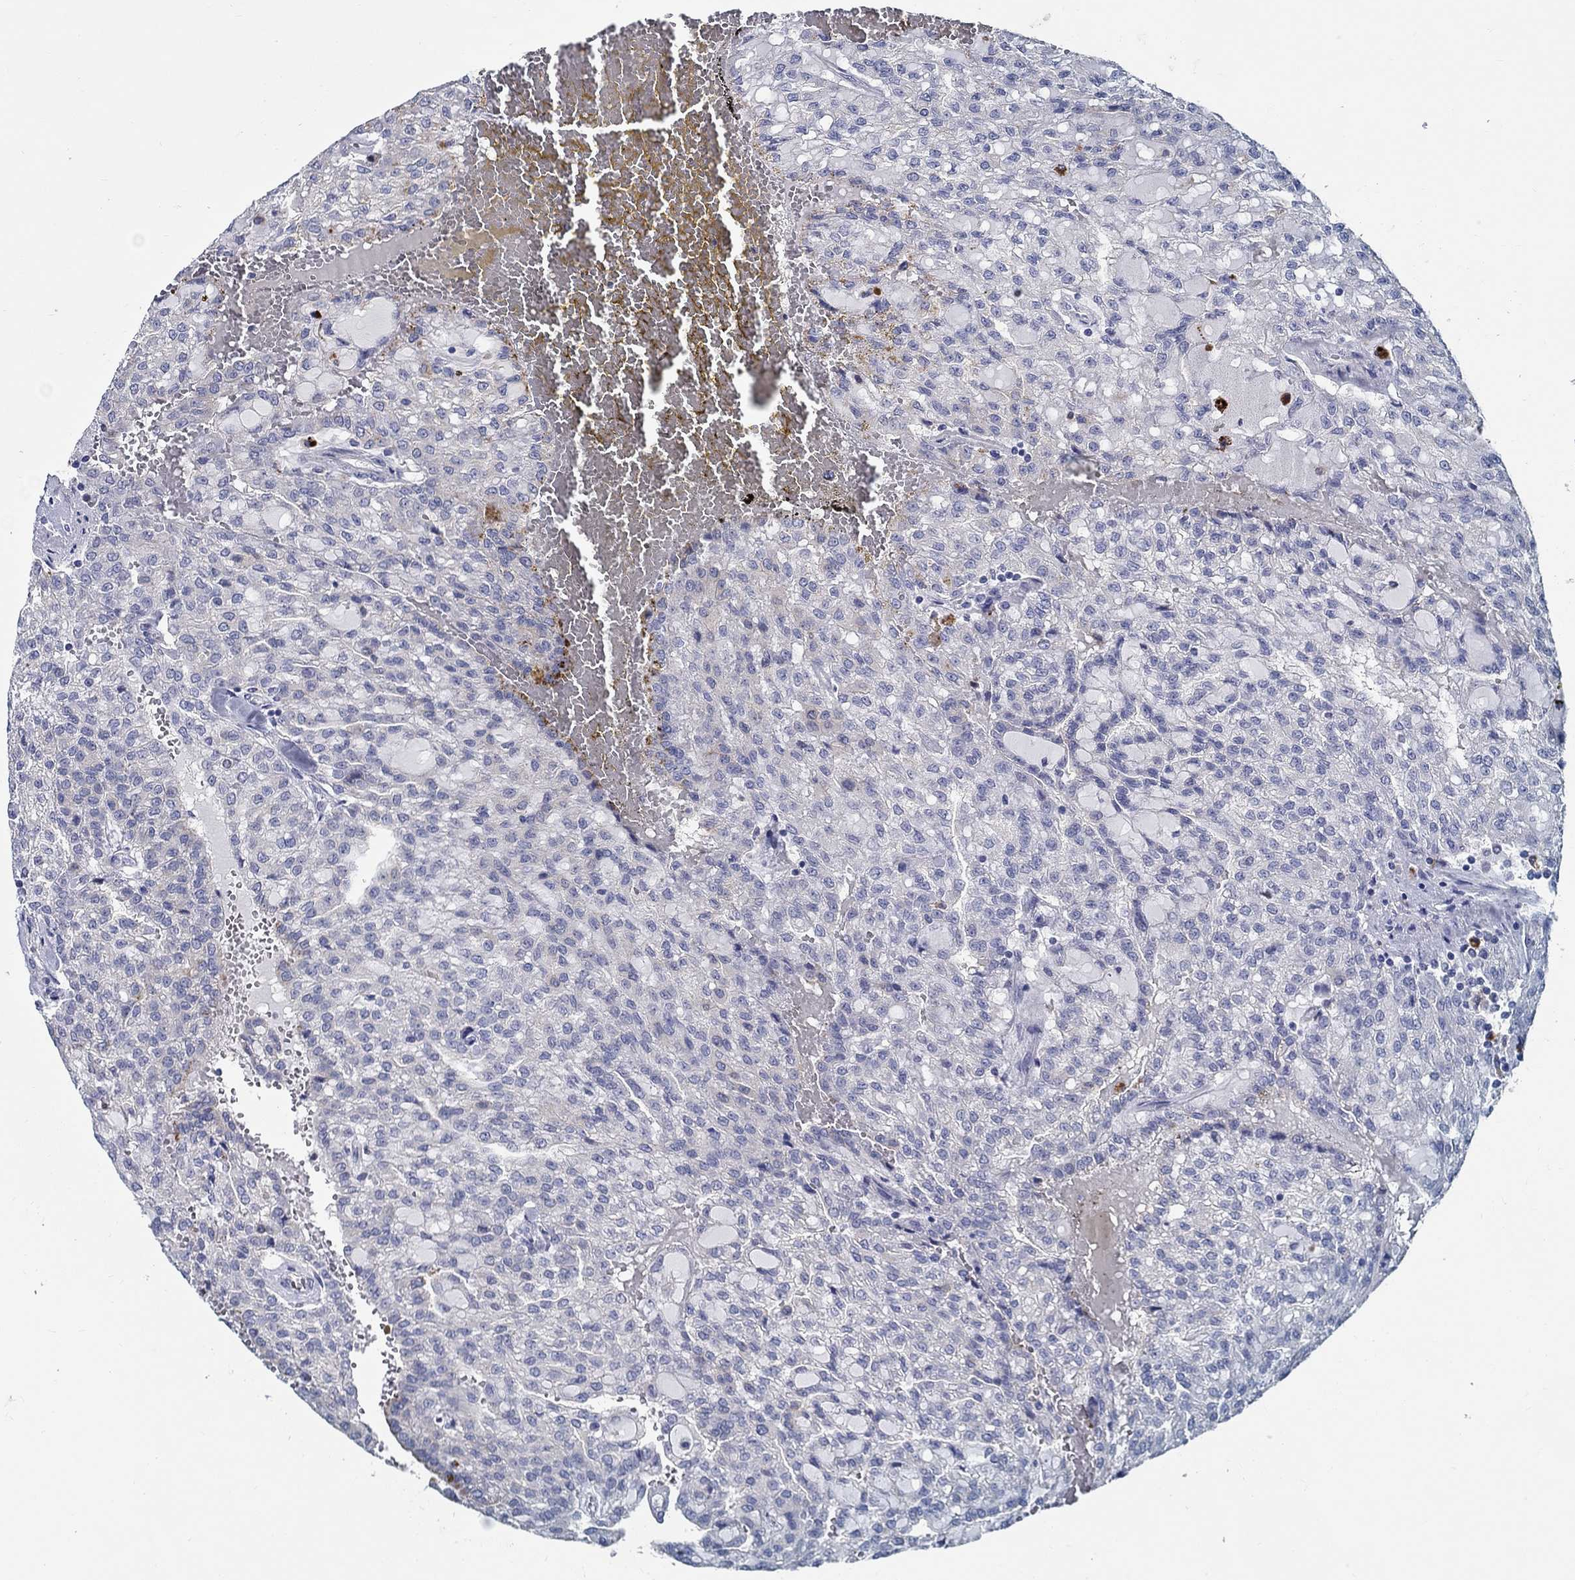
{"staining": {"intensity": "moderate", "quantity": "<25%", "location": "cytoplasmic/membranous"}, "tissue": "renal cancer", "cell_type": "Tumor cells", "image_type": "cancer", "snomed": [{"axis": "morphology", "description": "Adenocarcinoma, NOS"}, {"axis": "topography", "description": "Kidney"}], "caption": "Human adenocarcinoma (renal) stained for a protein (brown) shows moderate cytoplasmic/membranous positive staining in about <25% of tumor cells.", "gene": "RAP1GAP", "patient": {"sex": "male", "age": 63}}